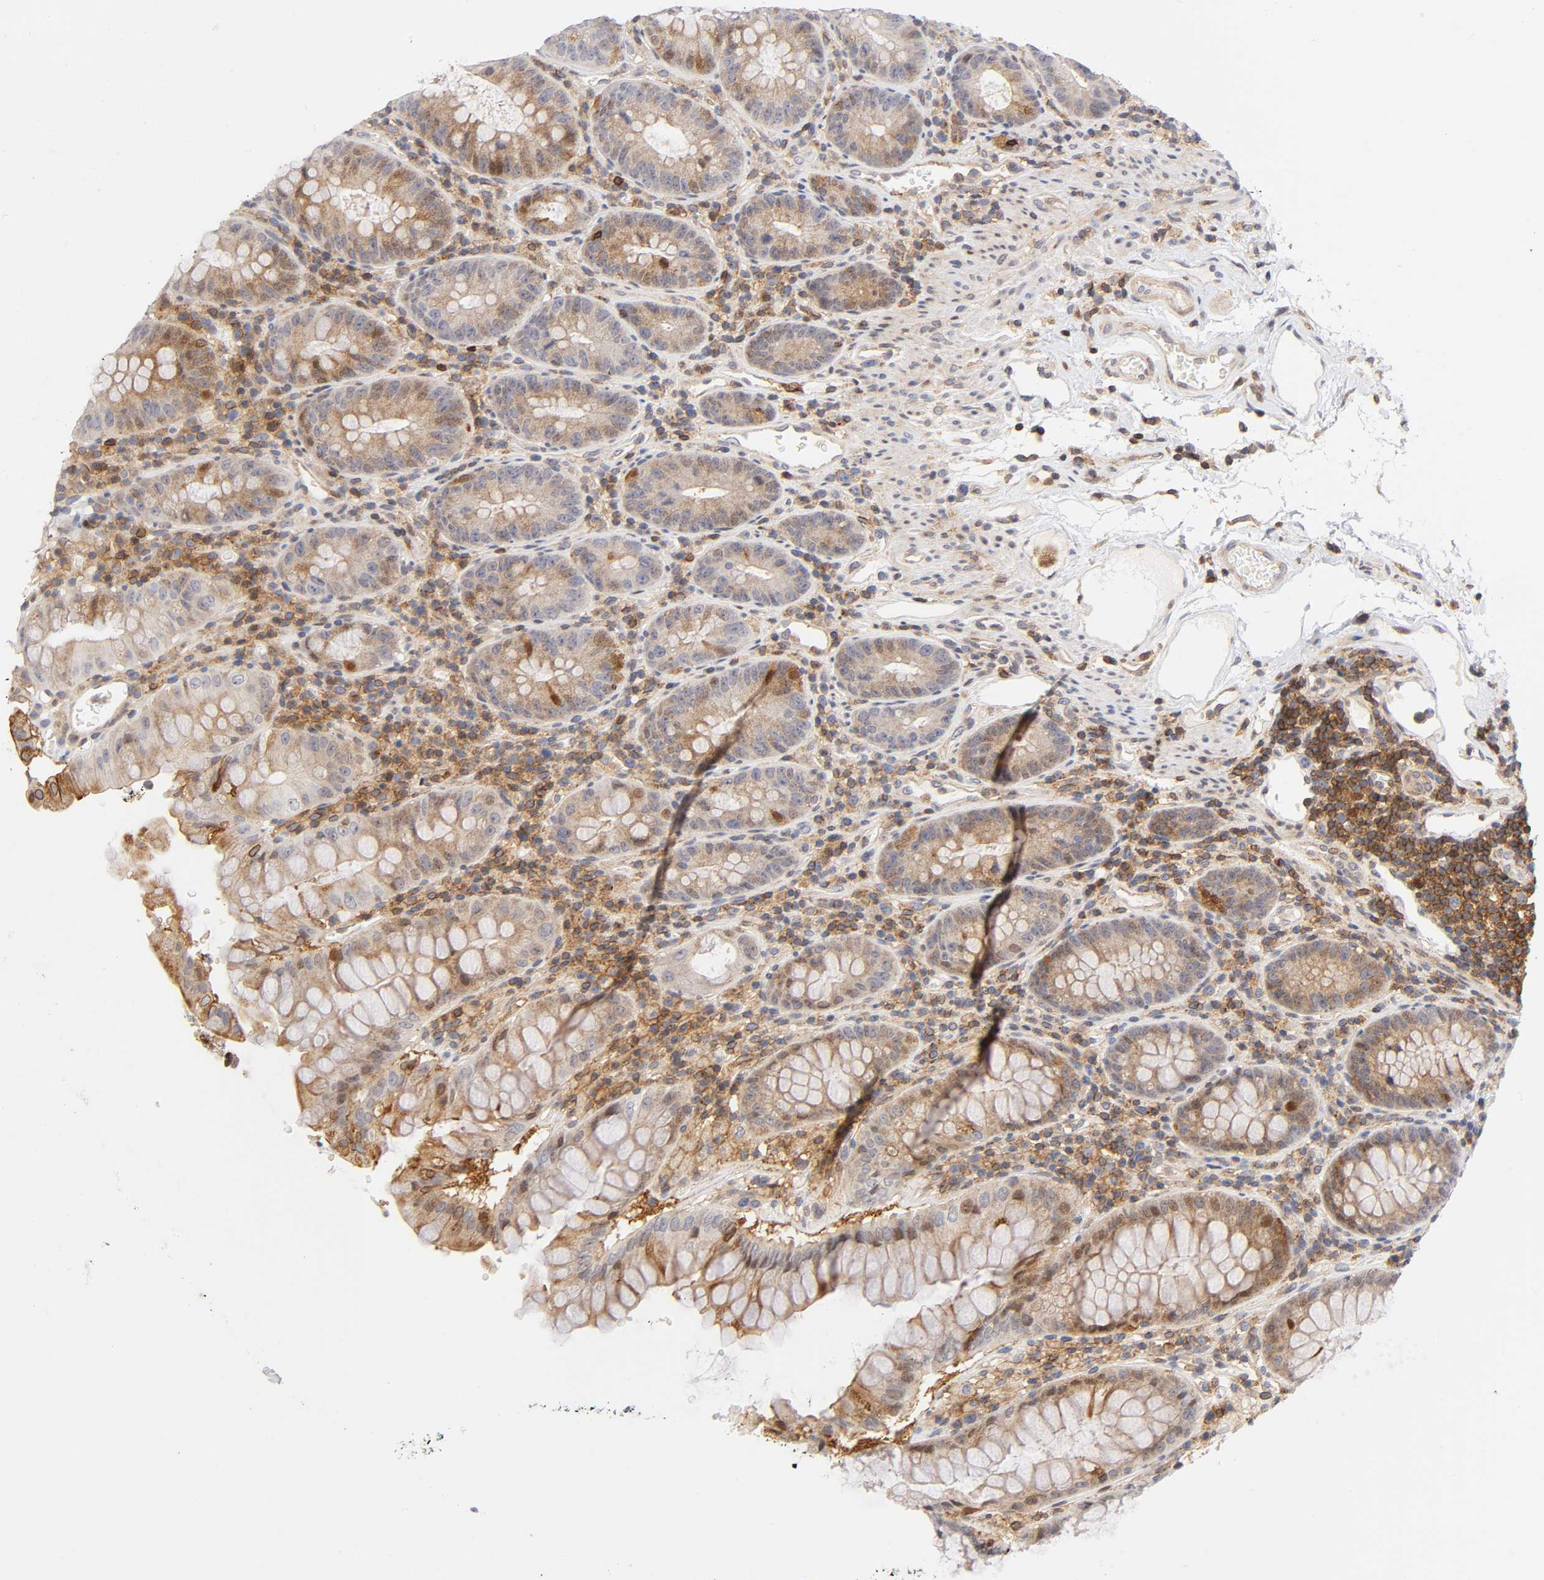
{"staining": {"intensity": "weak", "quantity": "25%-75%", "location": "cytoplasmic/membranous"}, "tissue": "colon", "cell_type": "Endothelial cells", "image_type": "normal", "snomed": [{"axis": "morphology", "description": "Normal tissue, NOS"}, {"axis": "topography", "description": "Colon"}], "caption": "Protein positivity by immunohistochemistry (IHC) shows weak cytoplasmic/membranous expression in approximately 25%-75% of endothelial cells in normal colon.", "gene": "ANXA7", "patient": {"sex": "female", "age": 46}}